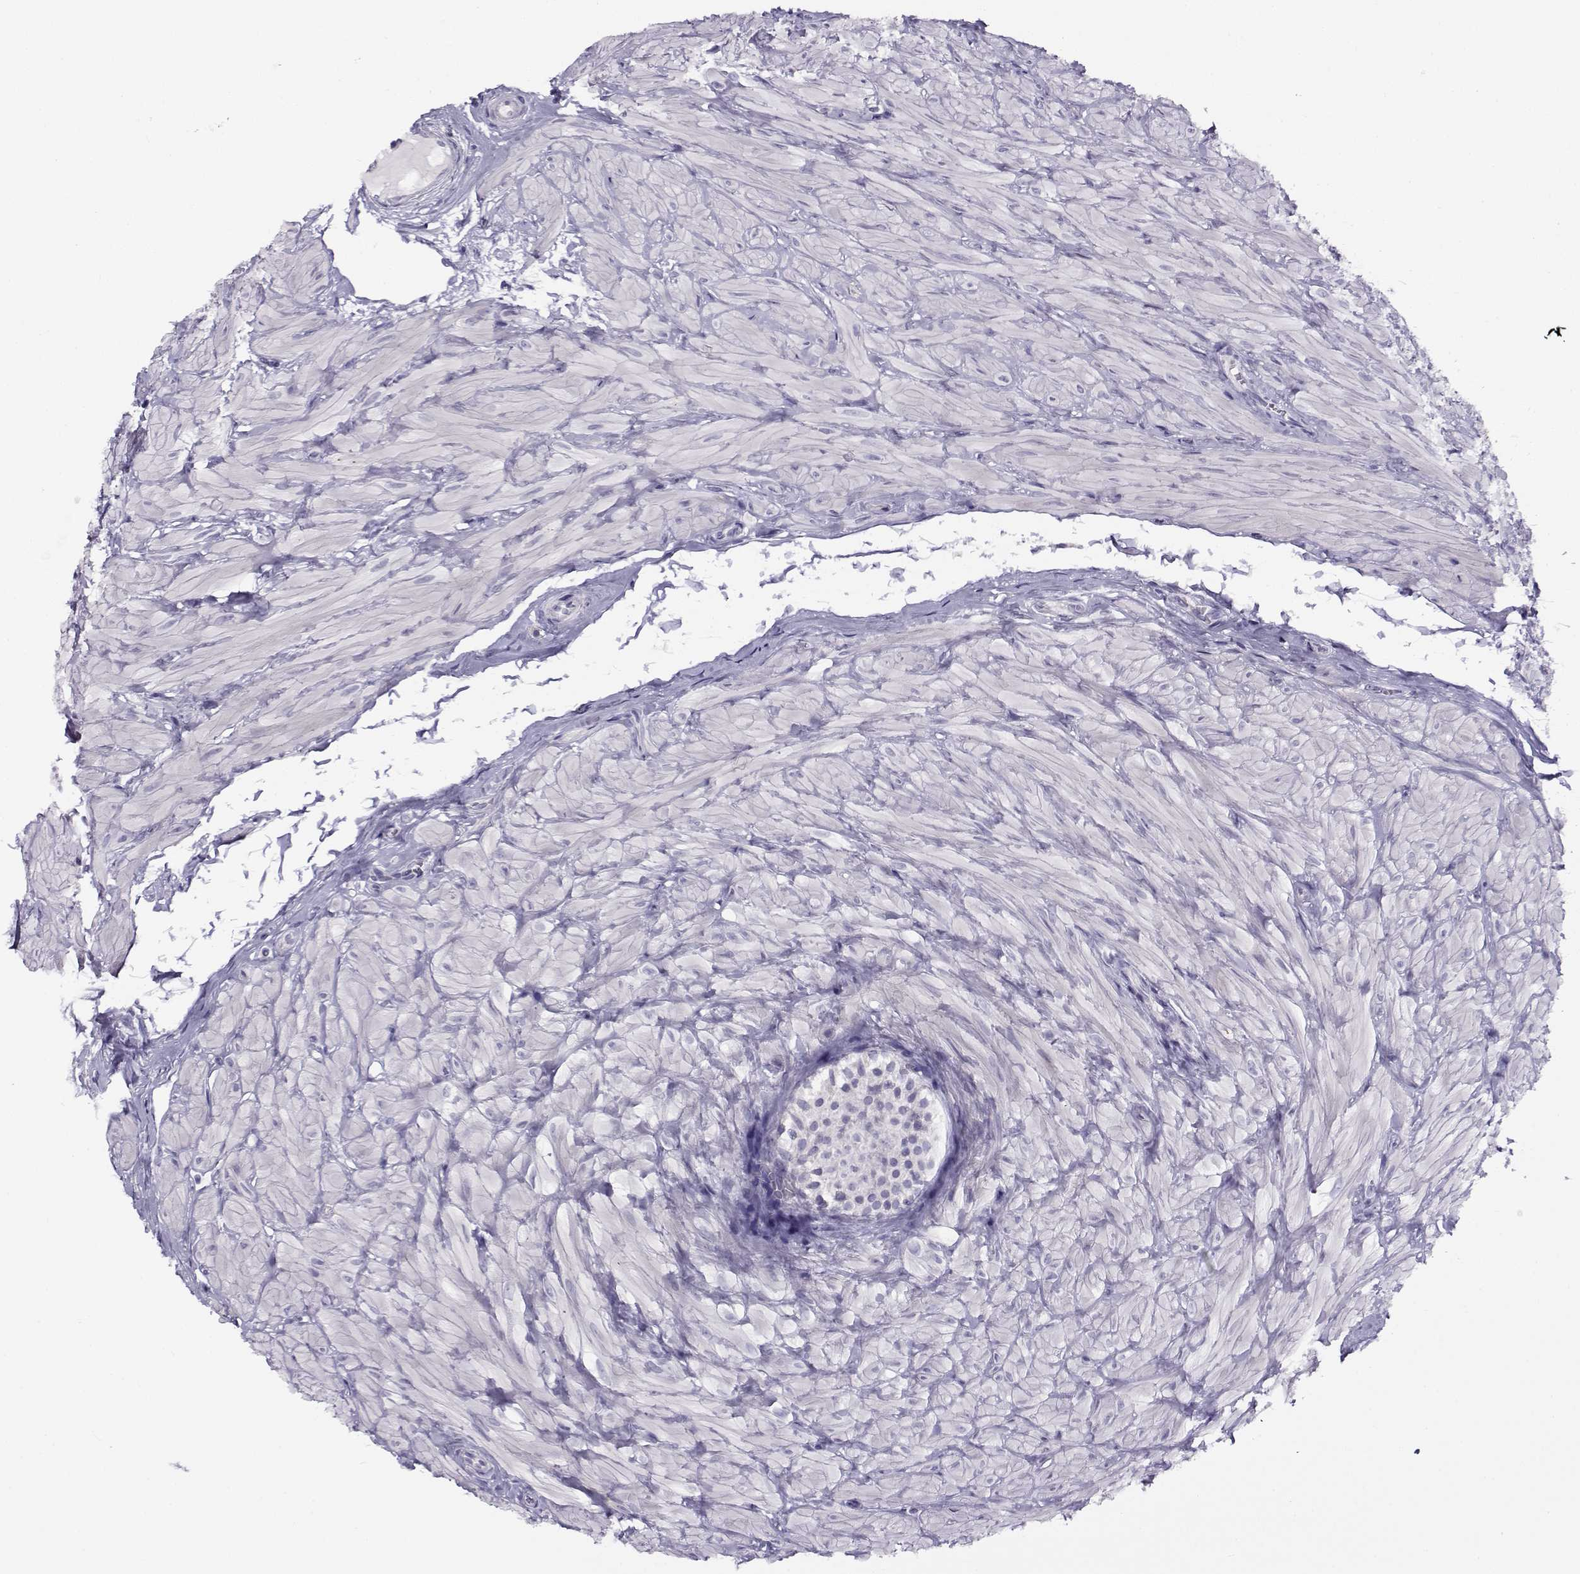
{"staining": {"intensity": "negative", "quantity": "none", "location": "none"}, "tissue": "epididymis", "cell_type": "Glandular cells", "image_type": "normal", "snomed": [{"axis": "morphology", "description": "Normal tissue, NOS"}, {"axis": "topography", "description": "Epididymis"}], "caption": "A photomicrograph of human epididymis is negative for staining in glandular cells.", "gene": "FEZF1", "patient": {"sex": "male", "age": 32}}